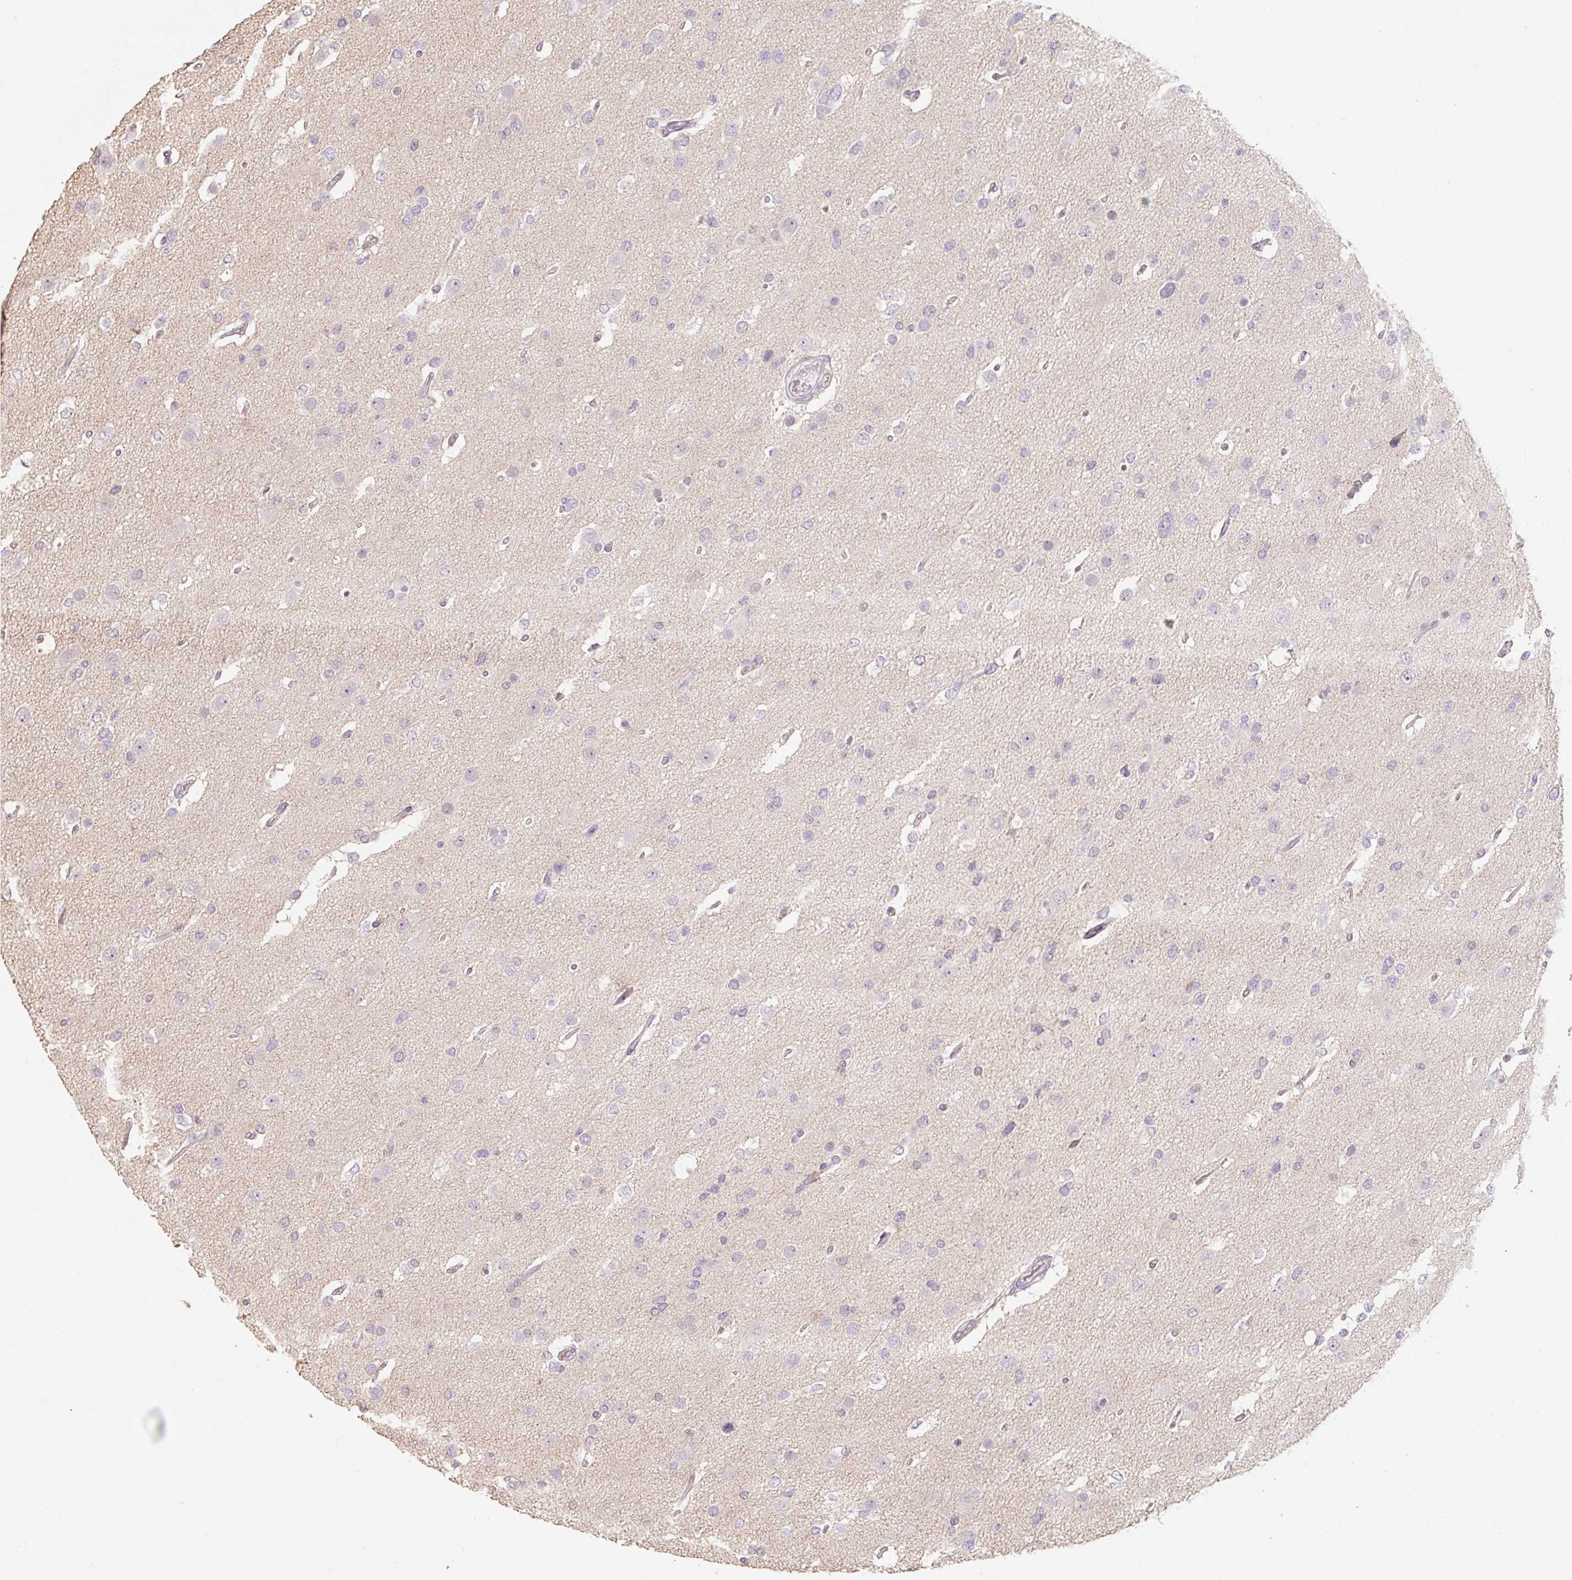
{"staining": {"intensity": "negative", "quantity": "none", "location": "none"}, "tissue": "glioma", "cell_type": "Tumor cells", "image_type": "cancer", "snomed": [{"axis": "morphology", "description": "Glioma, malignant, High grade"}, {"axis": "topography", "description": "Brain"}], "caption": "High power microscopy histopathology image of an immunohistochemistry (IHC) image of malignant high-grade glioma, revealing no significant positivity in tumor cells.", "gene": "MIA2", "patient": {"sex": "male", "age": 53}}